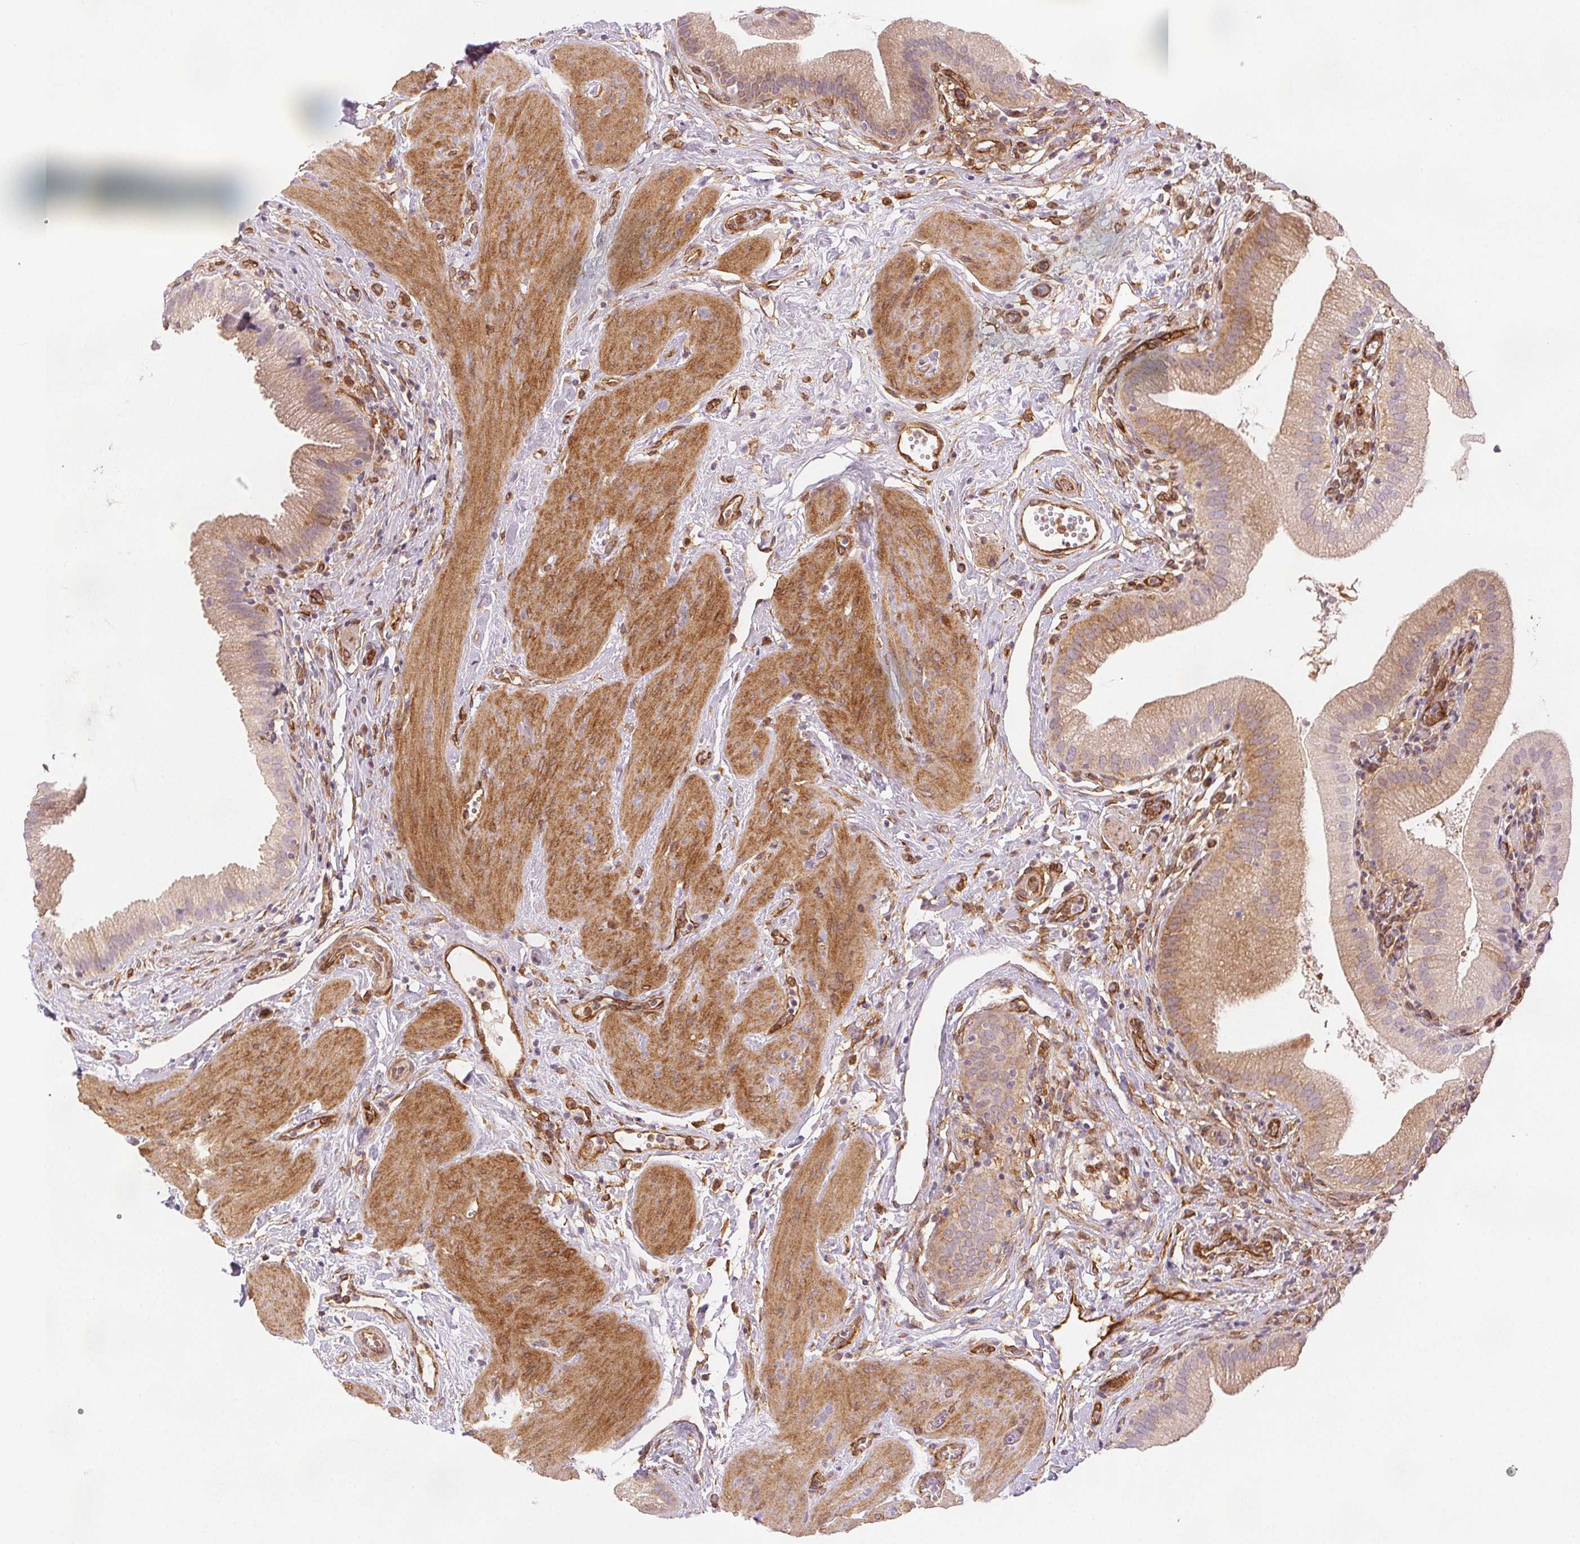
{"staining": {"intensity": "weak", "quantity": "25%-75%", "location": "cytoplasmic/membranous"}, "tissue": "gallbladder", "cell_type": "Glandular cells", "image_type": "normal", "snomed": [{"axis": "morphology", "description": "Normal tissue, NOS"}, {"axis": "topography", "description": "Gallbladder"}], "caption": "High-power microscopy captured an immunohistochemistry (IHC) image of normal gallbladder, revealing weak cytoplasmic/membranous staining in about 25%-75% of glandular cells. (Stains: DAB (3,3'-diaminobenzidine) in brown, nuclei in blue, Microscopy: brightfield microscopy at high magnification).", "gene": "DIAPH2", "patient": {"sex": "female", "age": 65}}